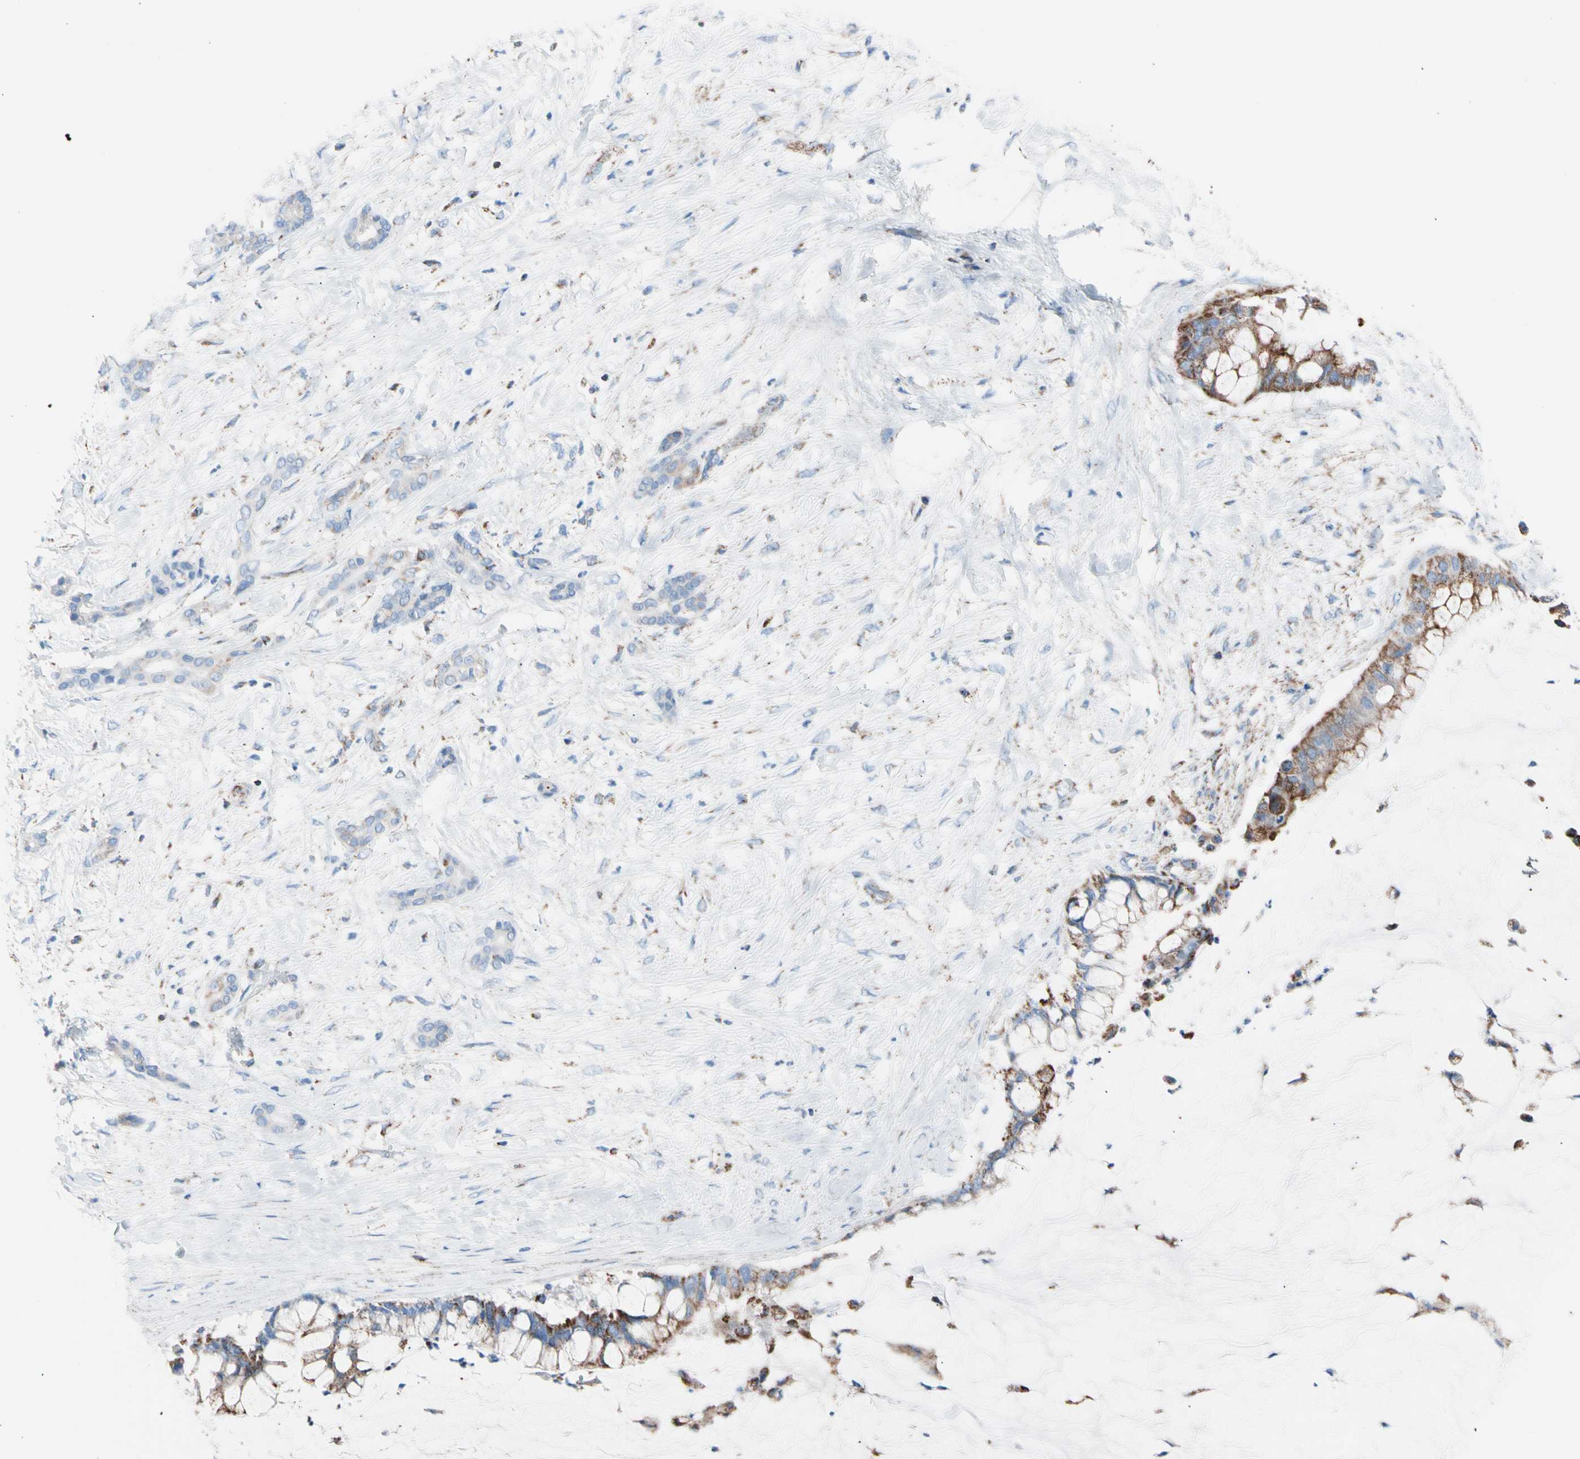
{"staining": {"intensity": "strong", "quantity": "<25%", "location": "cytoplasmic/membranous"}, "tissue": "pancreatic cancer", "cell_type": "Tumor cells", "image_type": "cancer", "snomed": [{"axis": "morphology", "description": "Adenocarcinoma, NOS"}, {"axis": "topography", "description": "Pancreas"}], "caption": "Protein staining reveals strong cytoplasmic/membranous positivity in about <25% of tumor cells in pancreatic adenocarcinoma.", "gene": "HK1", "patient": {"sex": "male", "age": 41}}